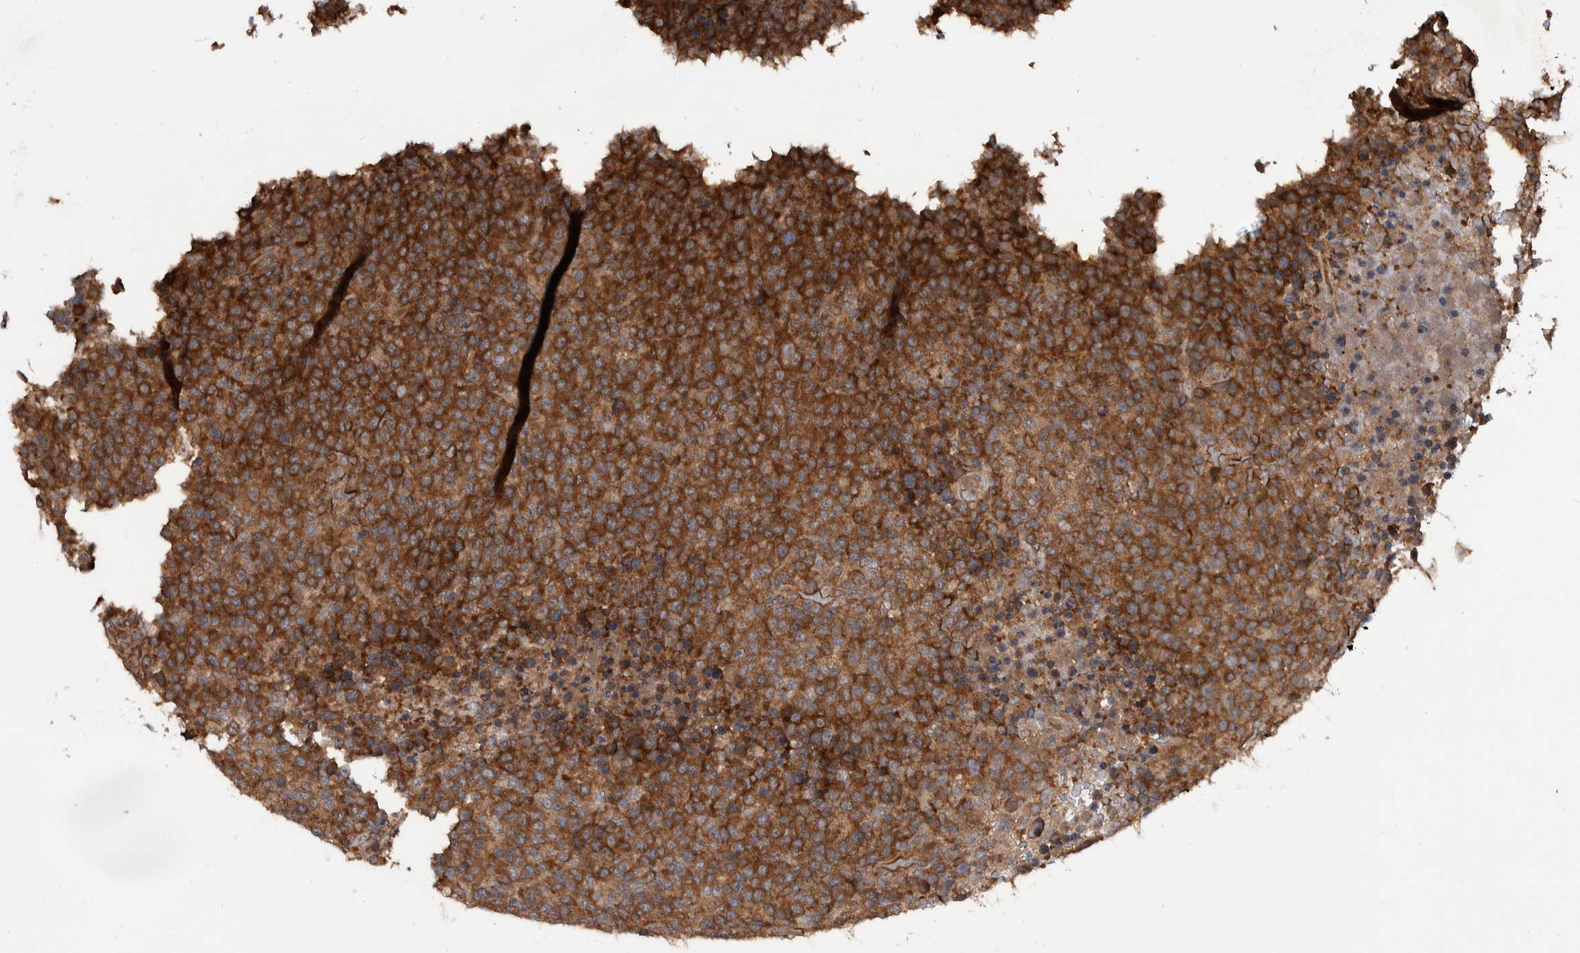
{"staining": {"intensity": "strong", "quantity": ">75%", "location": "cytoplasmic/membranous"}, "tissue": "lymphoma", "cell_type": "Tumor cells", "image_type": "cancer", "snomed": [{"axis": "morphology", "description": "Malignant lymphoma, non-Hodgkin's type, High grade"}, {"axis": "topography", "description": "Lymph node"}], "caption": "About >75% of tumor cells in human lymphoma show strong cytoplasmic/membranous protein positivity as visualized by brown immunohistochemical staining.", "gene": "VBP1", "patient": {"sex": "male", "age": 13}}